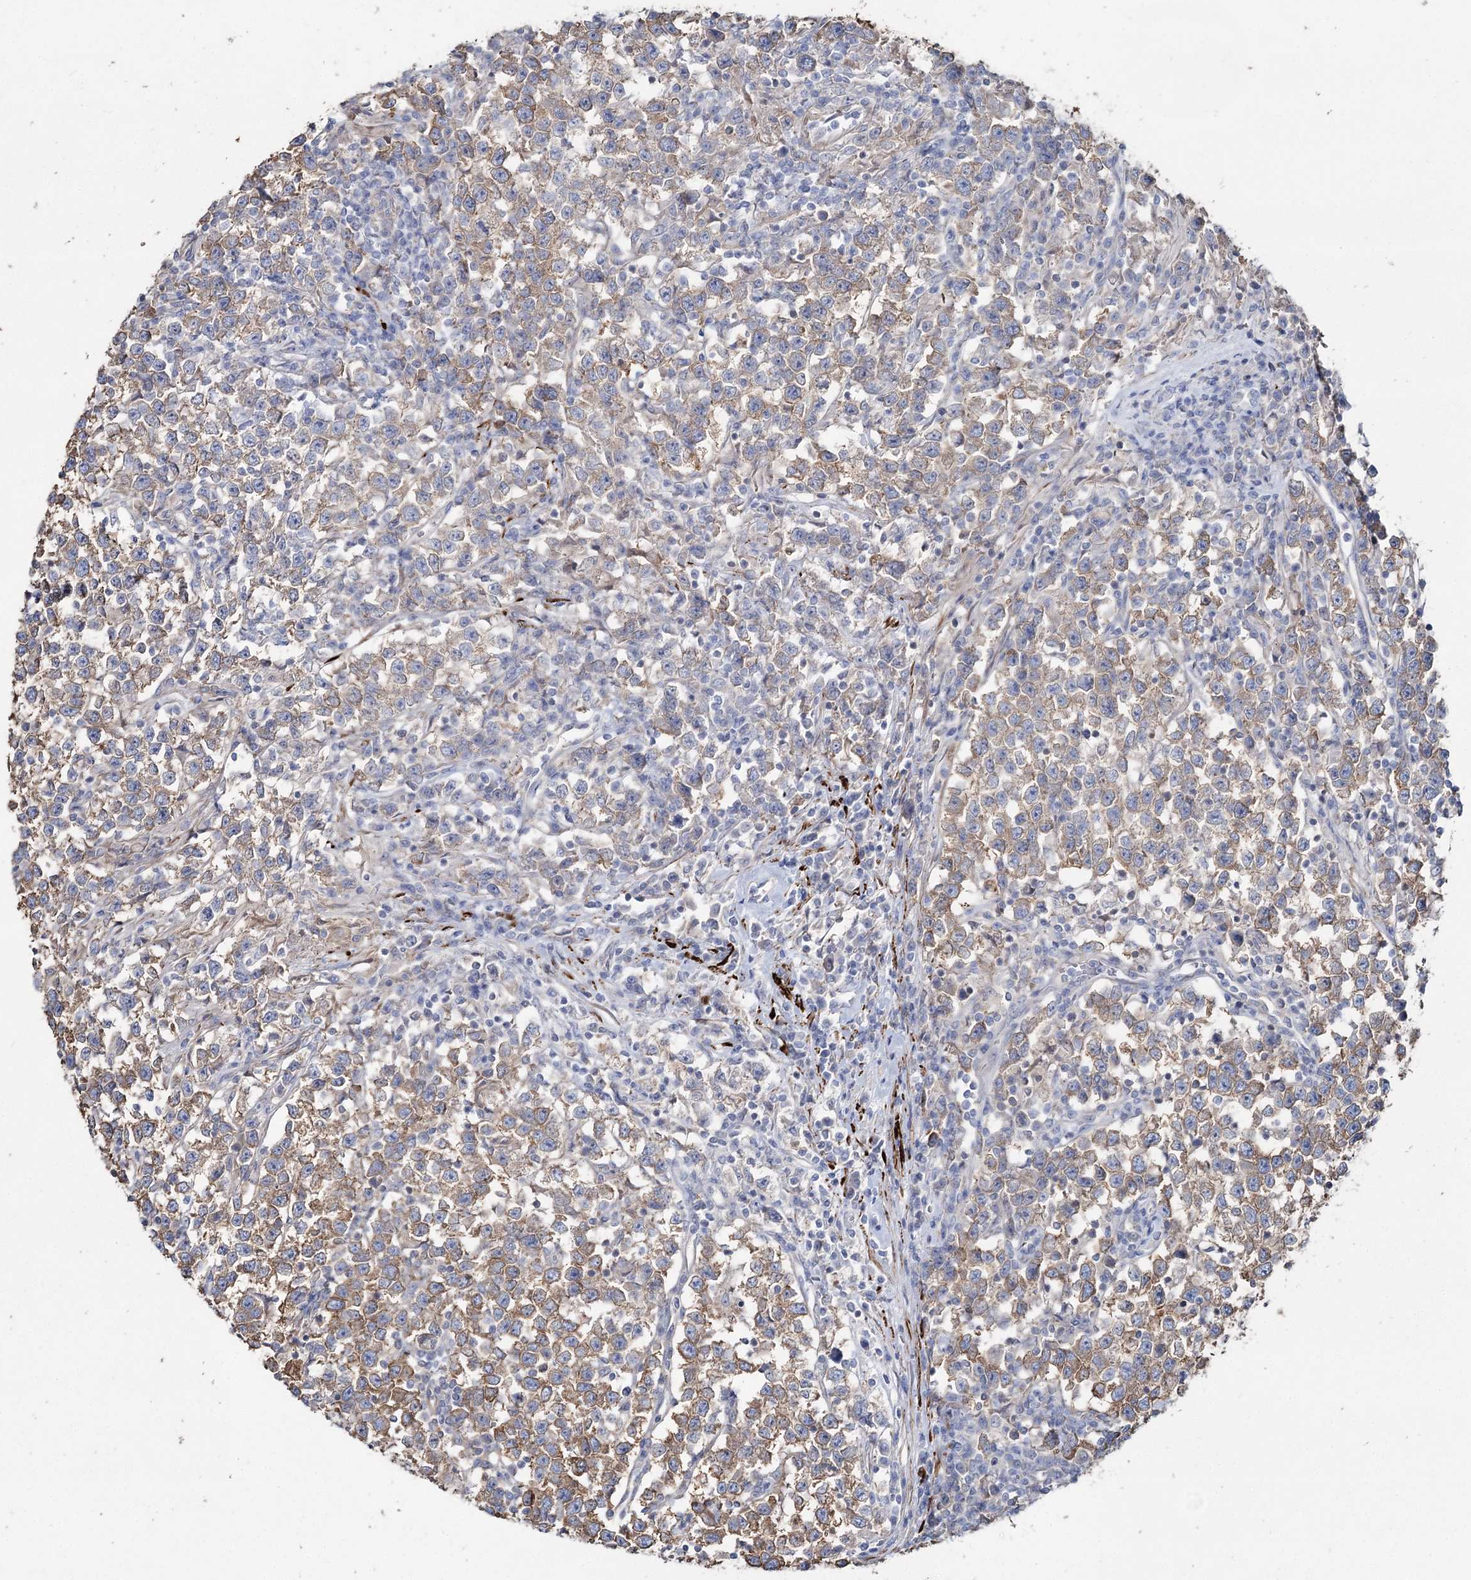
{"staining": {"intensity": "moderate", "quantity": ">75%", "location": "cytoplasmic/membranous"}, "tissue": "testis cancer", "cell_type": "Tumor cells", "image_type": "cancer", "snomed": [{"axis": "morphology", "description": "Normal tissue, NOS"}, {"axis": "morphology", "description": "Seminoma, NOS"}, {"axis": "topography", "description": "Testis"}], "caption": "Human testis cancer (seminoma) stained with a brown dye exhibits moderate cytoplasmic/membranous positive staining in about >75% of tumor cells.", "gene": "SUMF1", "patient": {"sex": "male", "age": 43}}